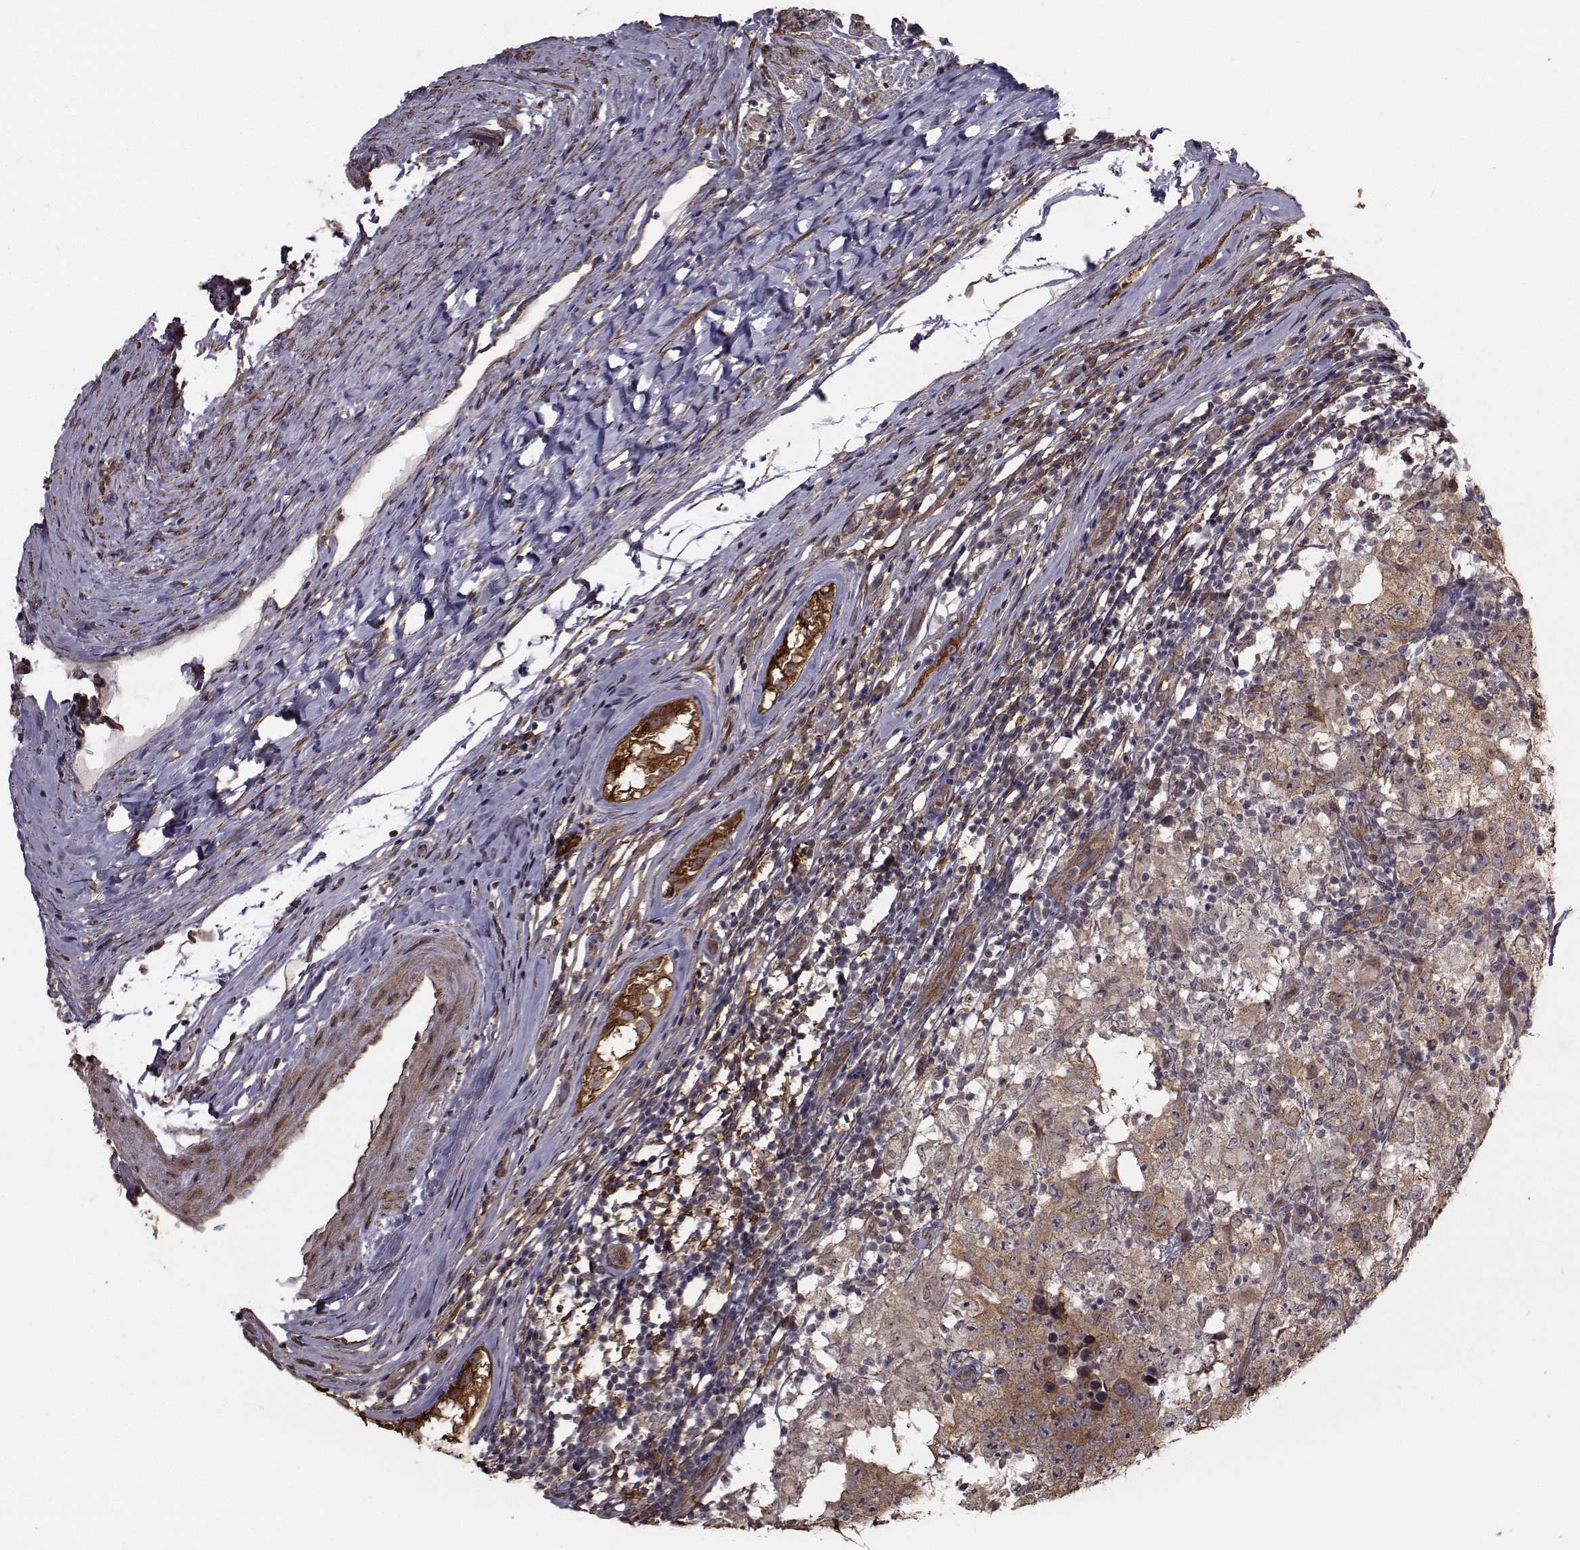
{"staining": {"intensity": "moderate", "quantity": ">75%", "location": "cytoplasmic/membranous"}, "tissue": "testis cancer", "cell_type": "Tumor cells", "image_type": "cancer", "snomed": [{"axis": "morphology", "description": "Seminoma, NOS"}, {"axis": "morphology", "description": "Carcinoma, Embryonal, NOS"}, {"axis": "topography", "description": "Testis"}], "caption": "There is medium levels of moderate cytoplasmic/membranous staining in tumor cells of testis cancer, as demonstrated by immunohistochemical staining (brown color).", "gene": "TRIP10", "patient": {"sex": "male", "age": 41}}